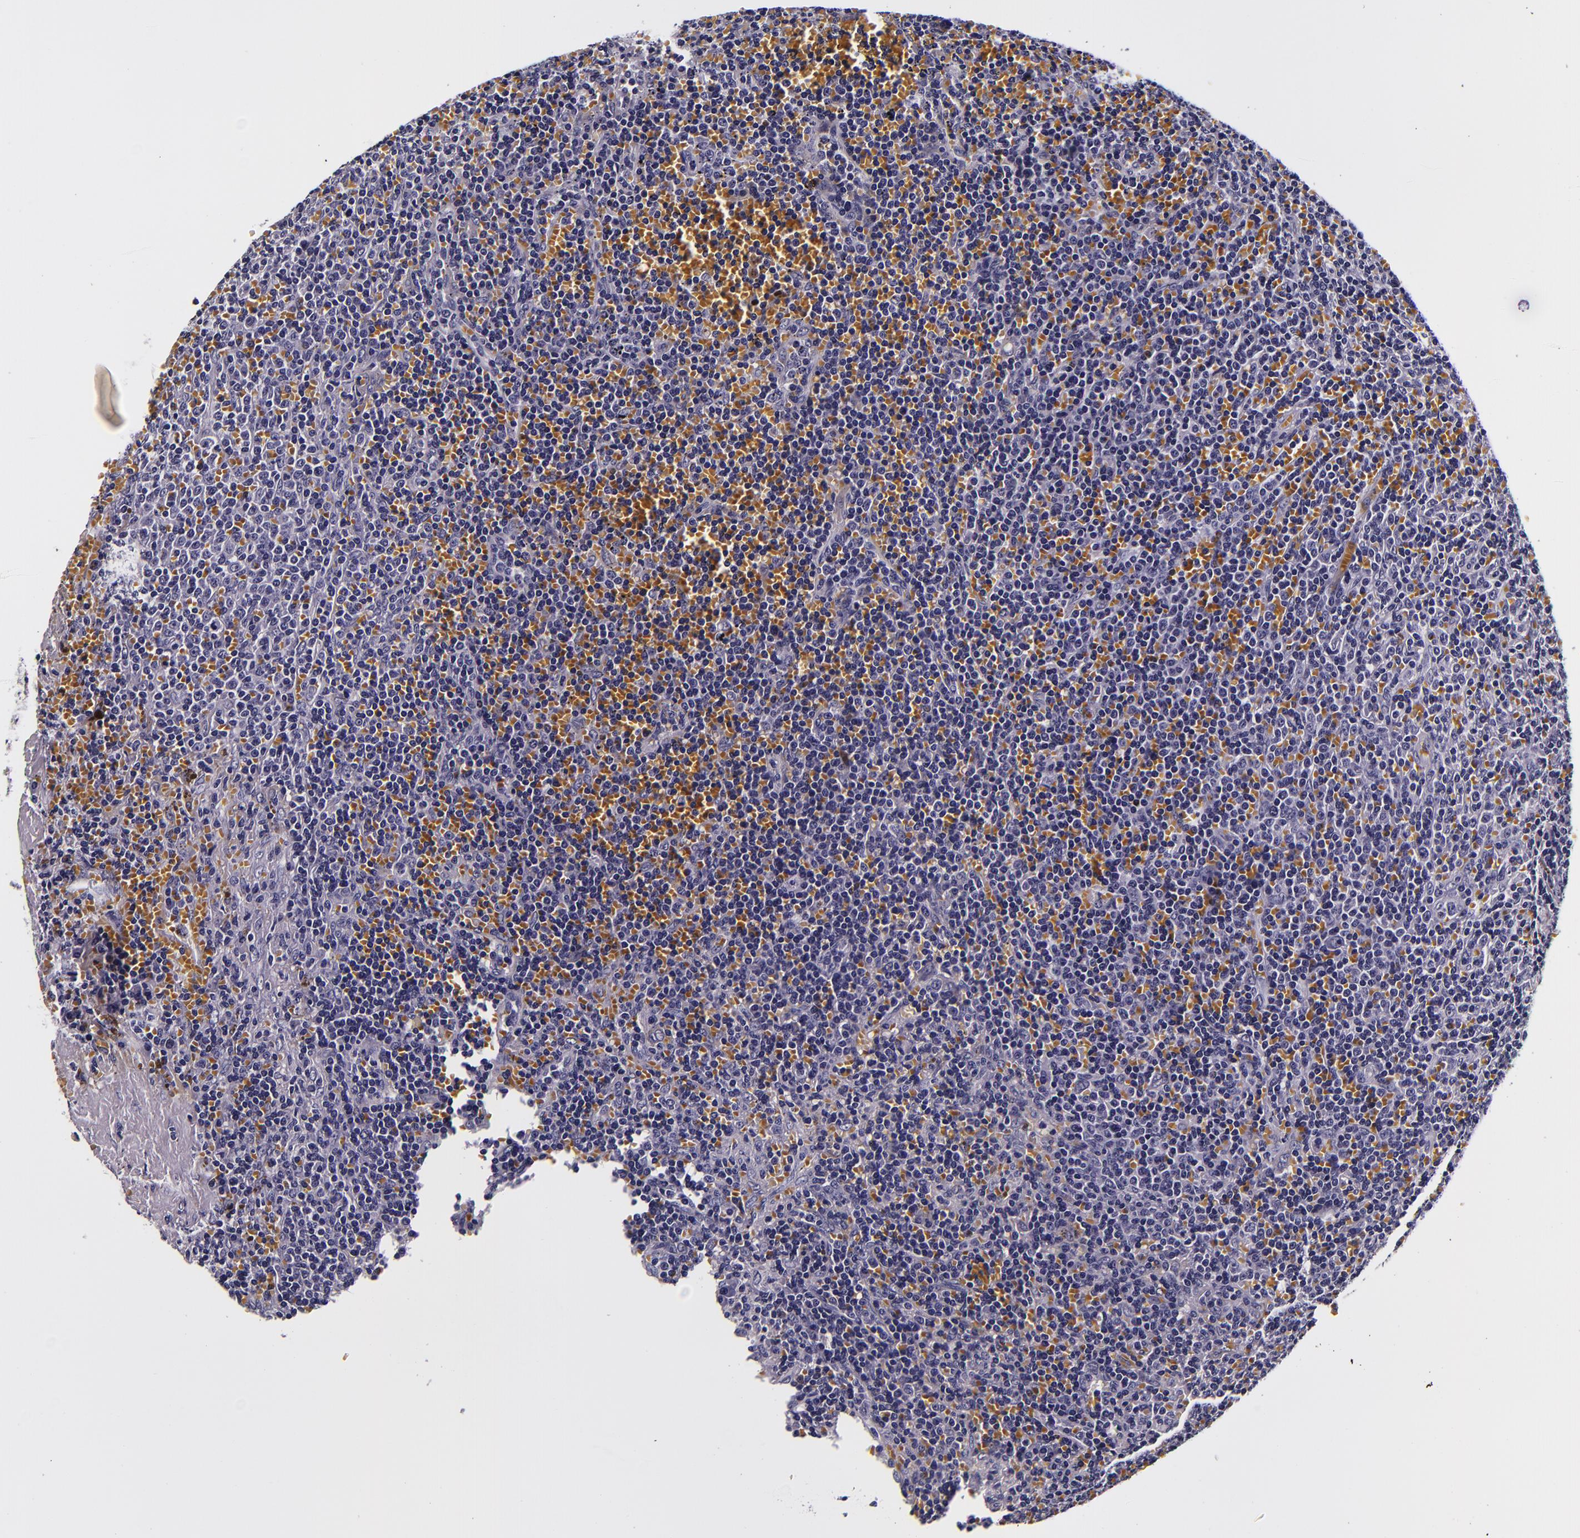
{"staining": {"intensity": "negative", "quantity": "none", "location": "none"}, "tissue": "lymphoma", "cell_type": "Tumor cells", "image_type": "cancer", "snomed": [{"axis": "morphology", "description": "Malignant lymphoma, non-Hodgkin's type, Low grade"}, {"axis": "topography", "description": "Spleen"}], "caption": "This is a photomicrograph of immunohistochemistry (IHC) staining of low-grade malignant lymphoma, non-Hodgkin's type, which shows no positivity in tumor cells.", "gene": "FBN1", "patient": {"sex": "male", "age": 80}}